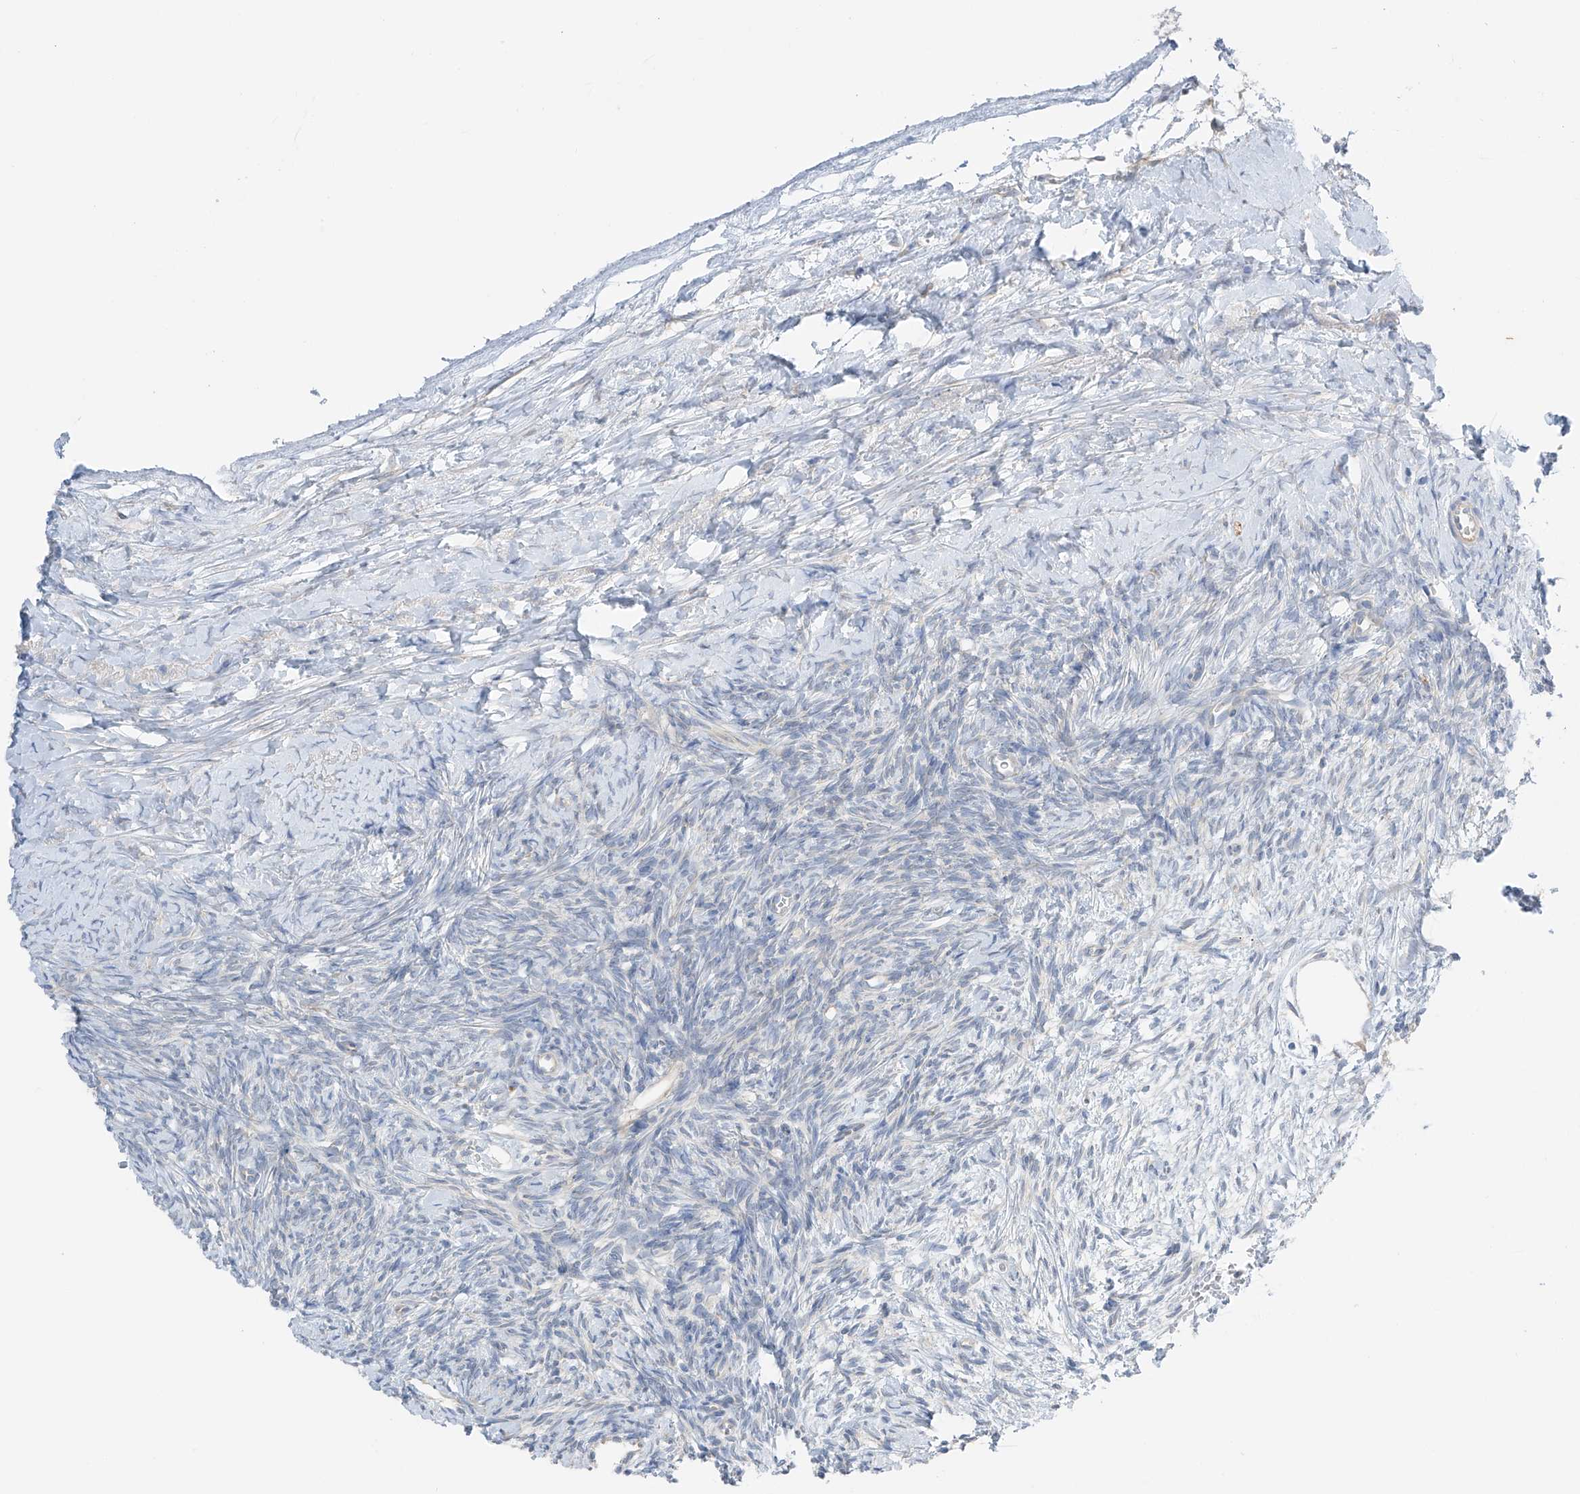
{"staining": {"intensity": "negative", "quantity": "none", "location": "none"}, "tissue": "ovary", "cell_type": "Ovarian stroma cells", "image_type": "normal", "snomed": [{"axis": "morphology", "description": "Normal tissue, NOS"}, {"axis": "morphology", "description": "Developmental malformation"}, {"axis": "topography", "description": "Ovary"}], "caption": "DAB (3,3'-diaminobenzidine) immunohistochemical staining of unremarkable ovary displays no significant positivity in ovarian stroma cells.", "gene": "NALCN", "patient": {"sex": "female", "age": 39}}